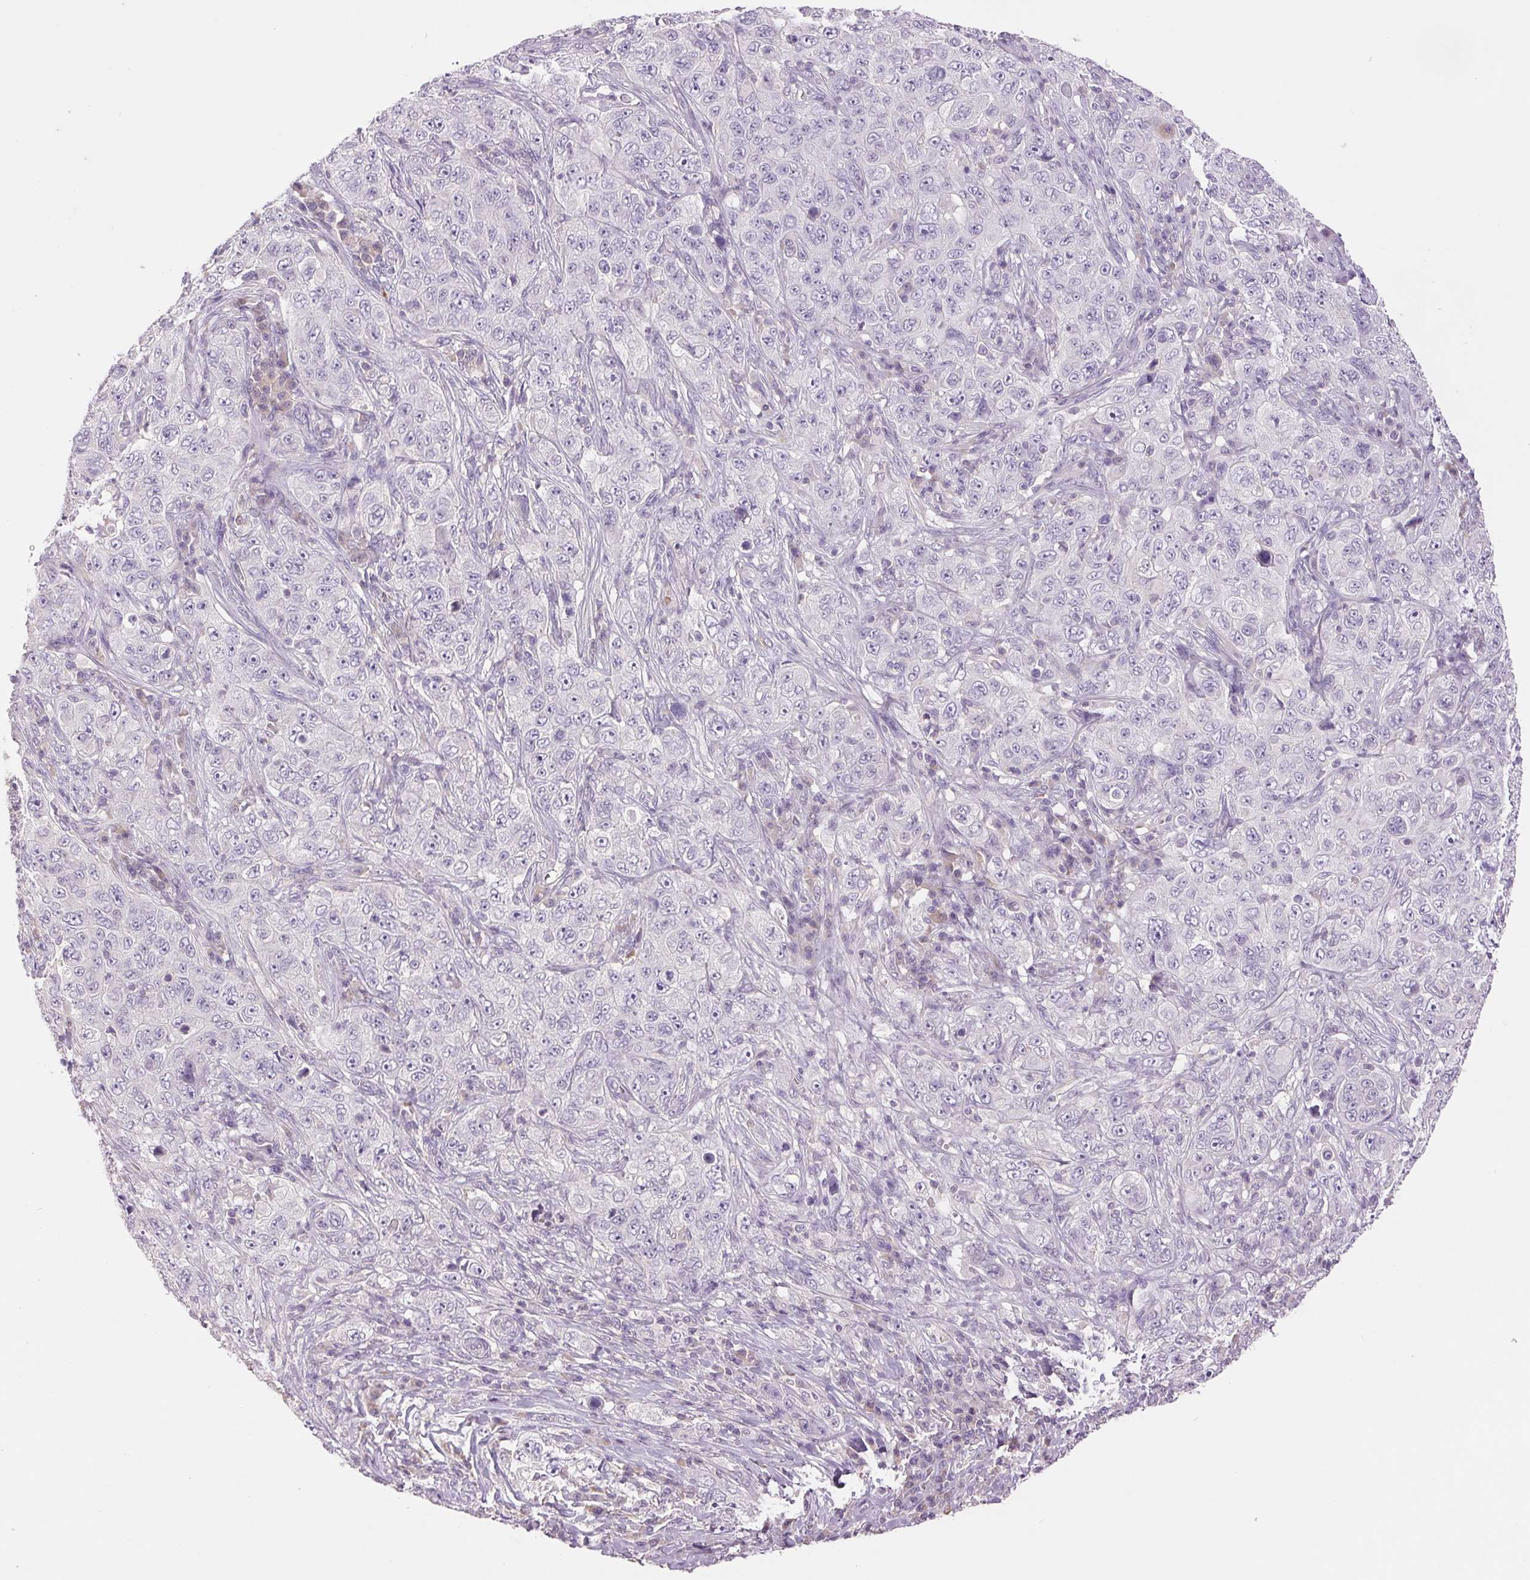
{"staining": {"intensity": "negative", "quantity": "none", "location": "none"}, "tissue": "pancreatic cancer", "cell_type": "Tumor cells", "image_type": "cancer", "snomed": [{"axis": "morphology", "description": "Adenocarcinoma, NOS"}, {"axis": "topography", "description": "Pancreas"}], "caption": "Immunohistochemistry photomicrograph of human pancreatic cancer stained for a protein (brown), which reveals no positivity in tumor cells.", "gene": "FXYD4", "patient": {"sex": "male", "age": 68}}